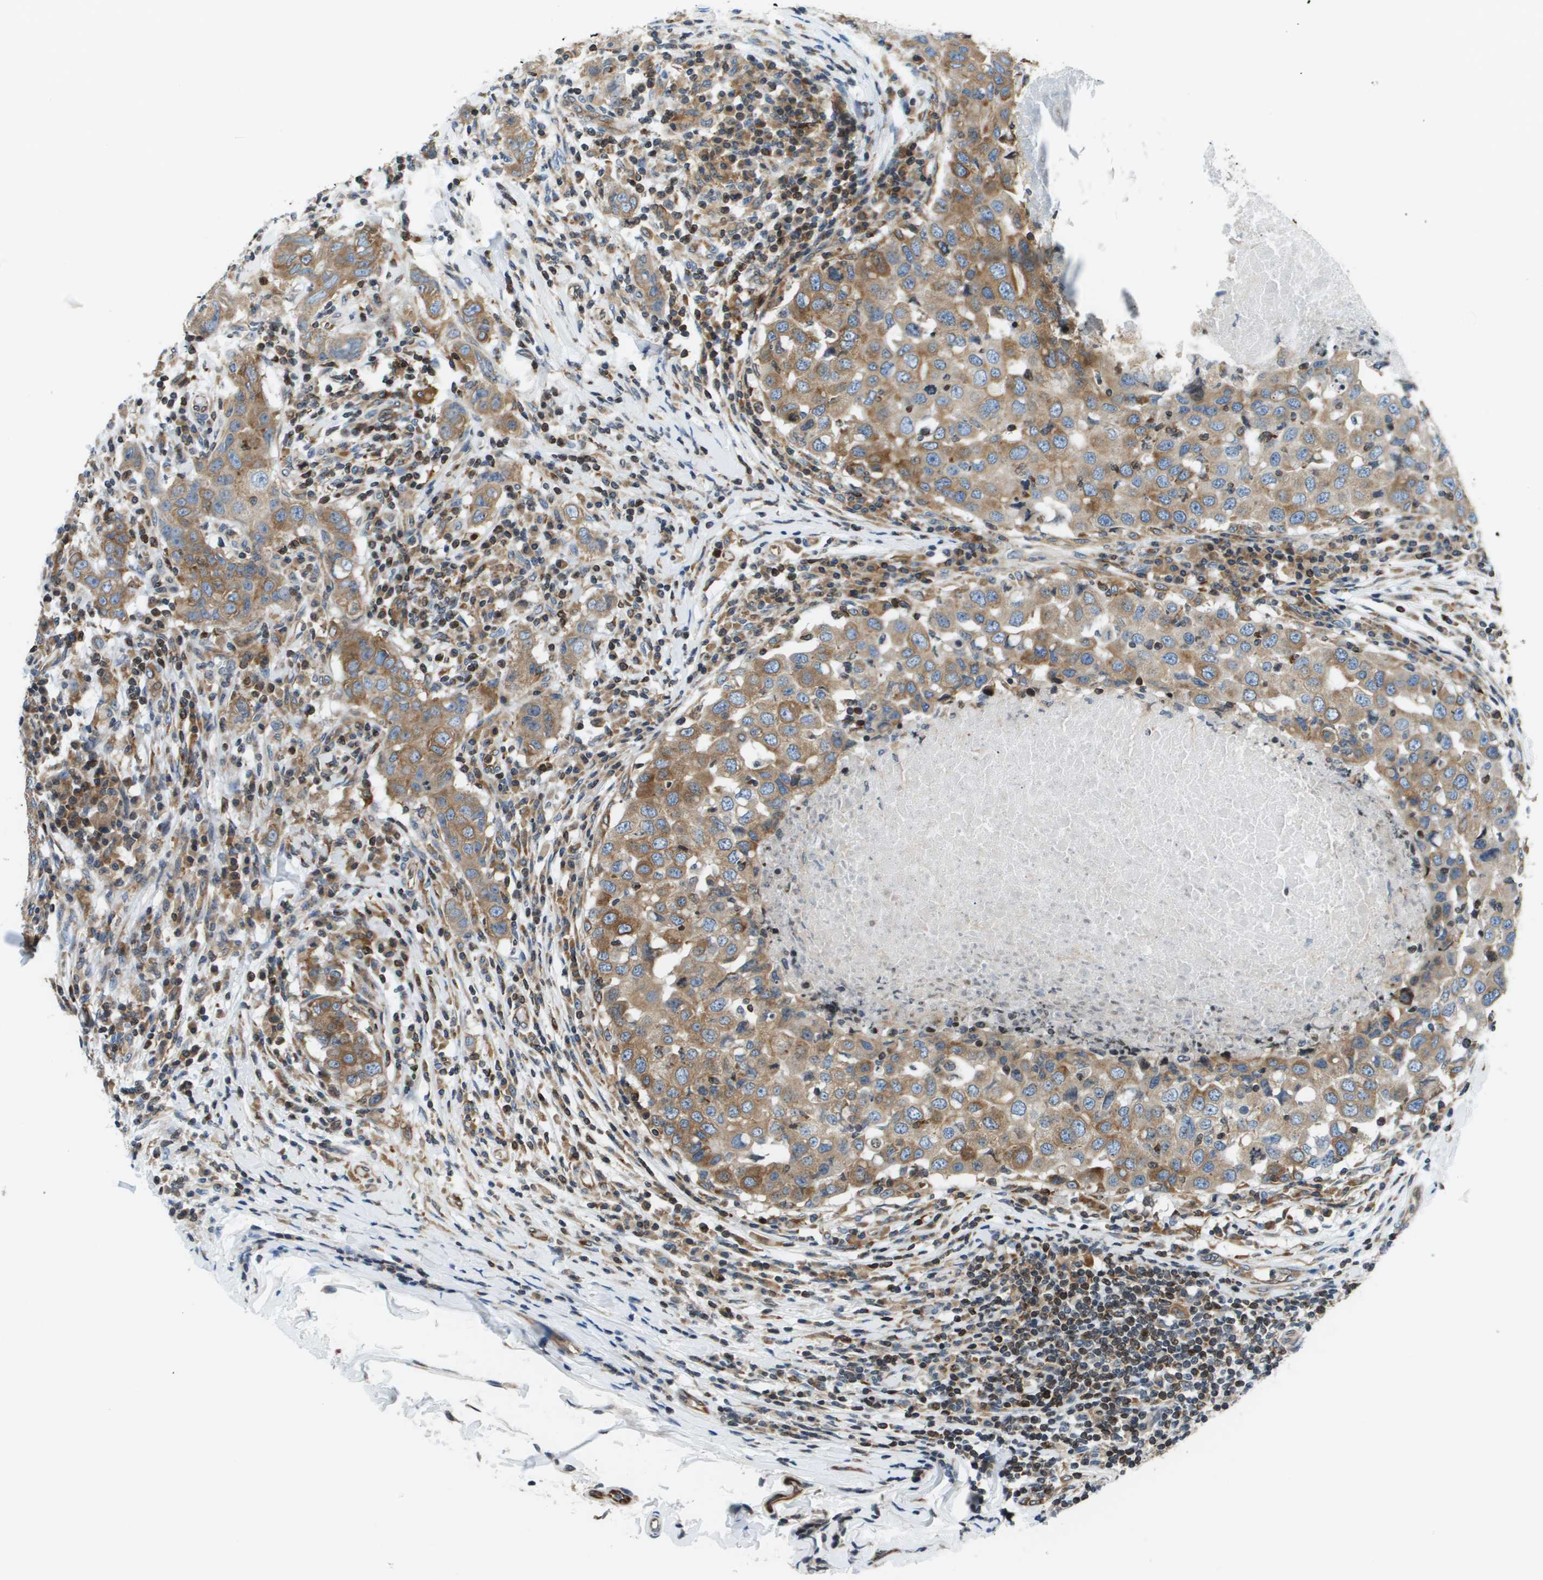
{"staining": {"intensity": "moderate", "quantity": ">75%", "location": "cytoplasmic/membranous"}, "tissue": "breast cancer", "cell_type": "Tumor cells", "image_type": "cancer", "snomed": [{"axis": "morphology", "description": "Duct carcinoma"}, {"axis": "topography", "description": "Breast"}], "caption": "Immunohistochemistry histopathology image of neoplastic tissue: infiltrating ductal carcinoma (breast) stained using immunohistochemistry (IHC) demonstrates medium levels of moderate protein expression localized specifically in the cytoplasmic/membranous of tumor cells, appearing as a cytoplasmic/membranous brown color.", "gene": "ESYT1", "patient": {"sex": "female", "age": 27}}